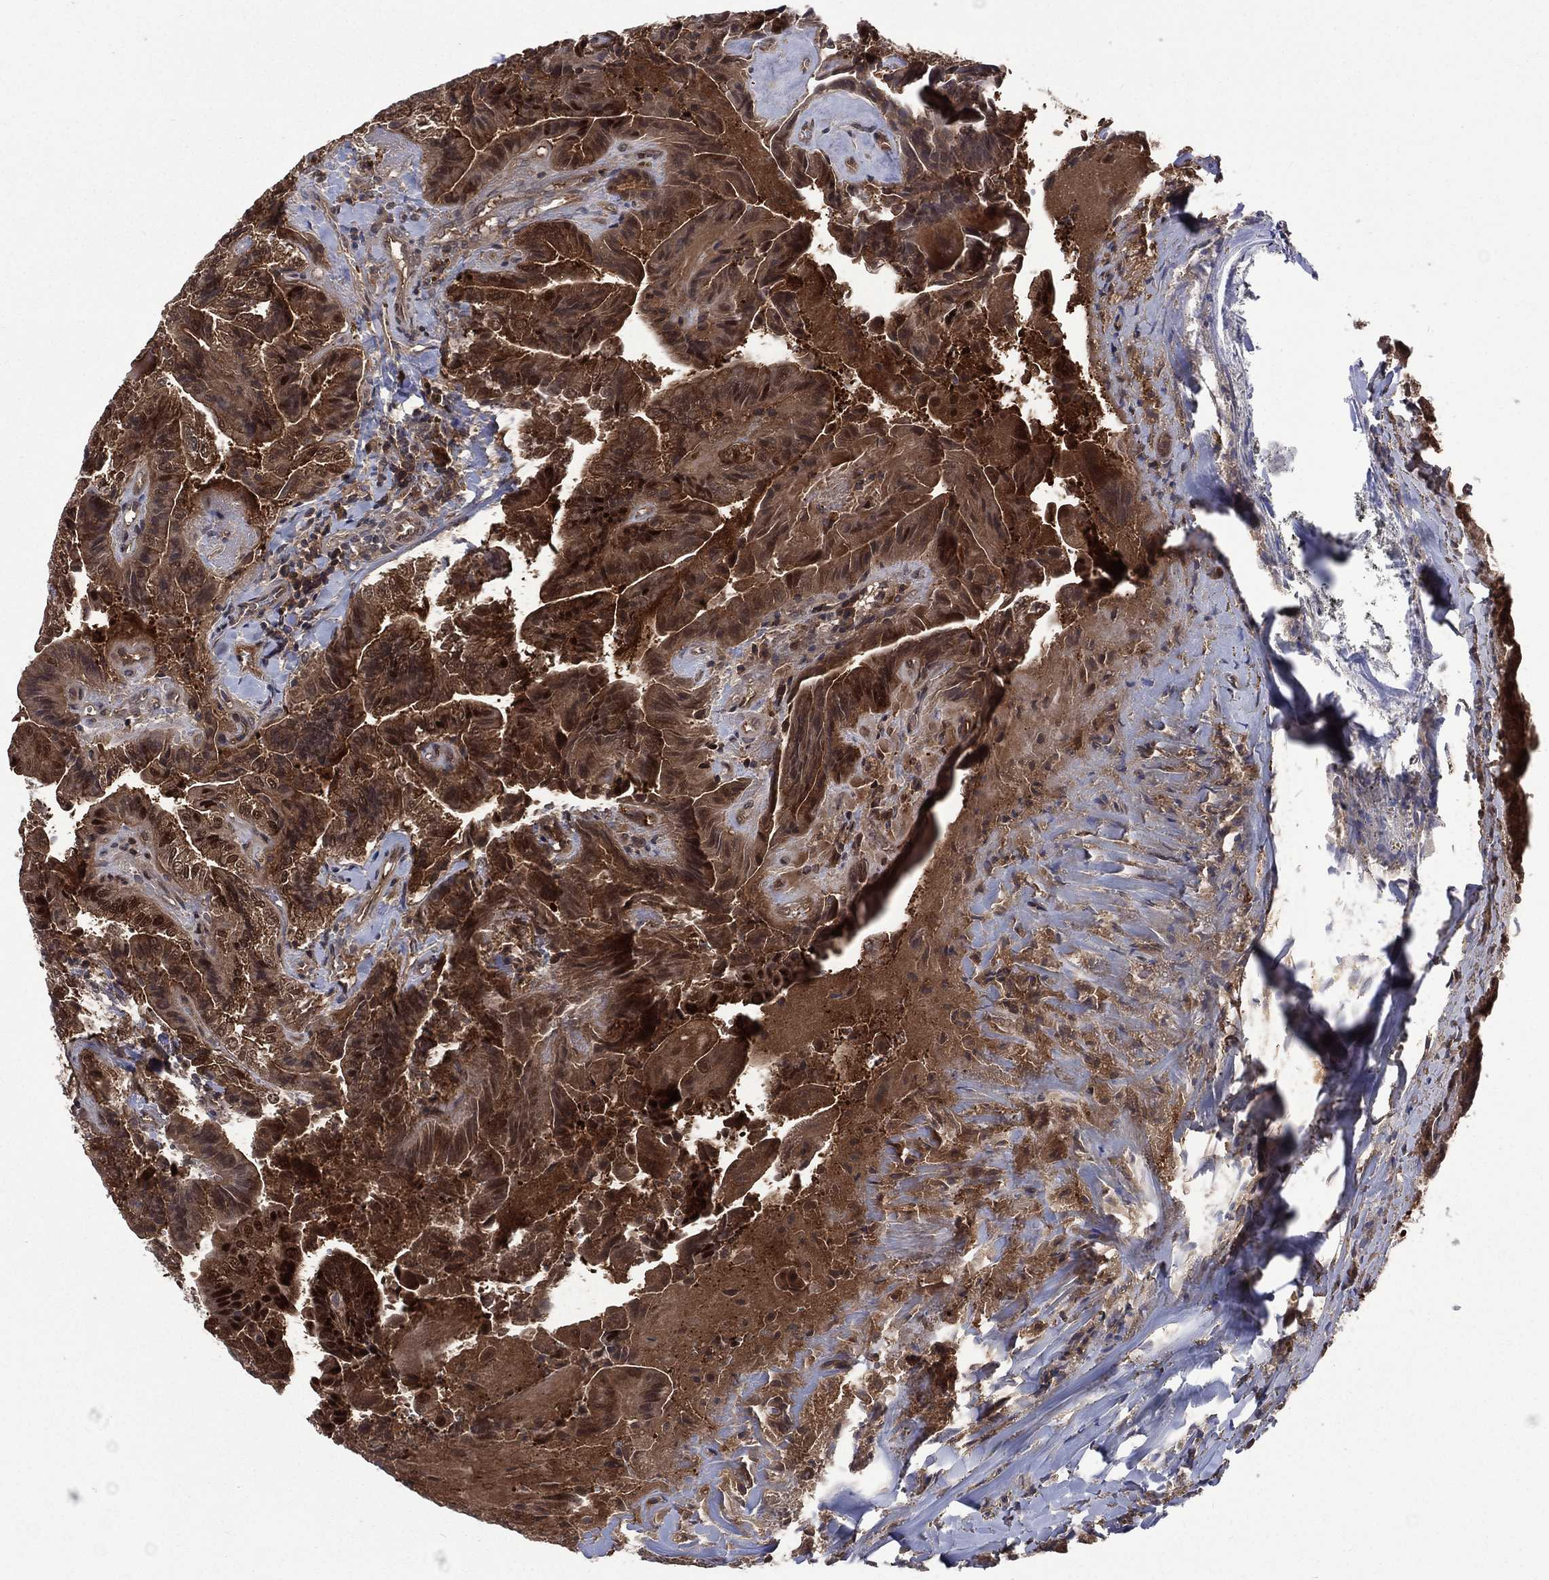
{"staining": {"intensity": "strong", "quantity": "25%-75%", "location": "cytoplasmic/membranous,nuclear"}, "tissue": "thyroid cancer", "cell_type": "Tumor cells", "image_type": "cancer", "snomed": [{"axis": "morphology", "description": "Papillary adenocarcinoma, NOS"}, {"axis": "topography", "description": "Thyroid gland"}], "caption": "Thyroid papillary adenocarcinoma stained with IHC demonstrates strong cytoplasmic/membranous and nuclear expression in approximately 25%-75% of tumor cells.", "gene": "MTAP", "patient": {"sex": "female", "age": 68}}